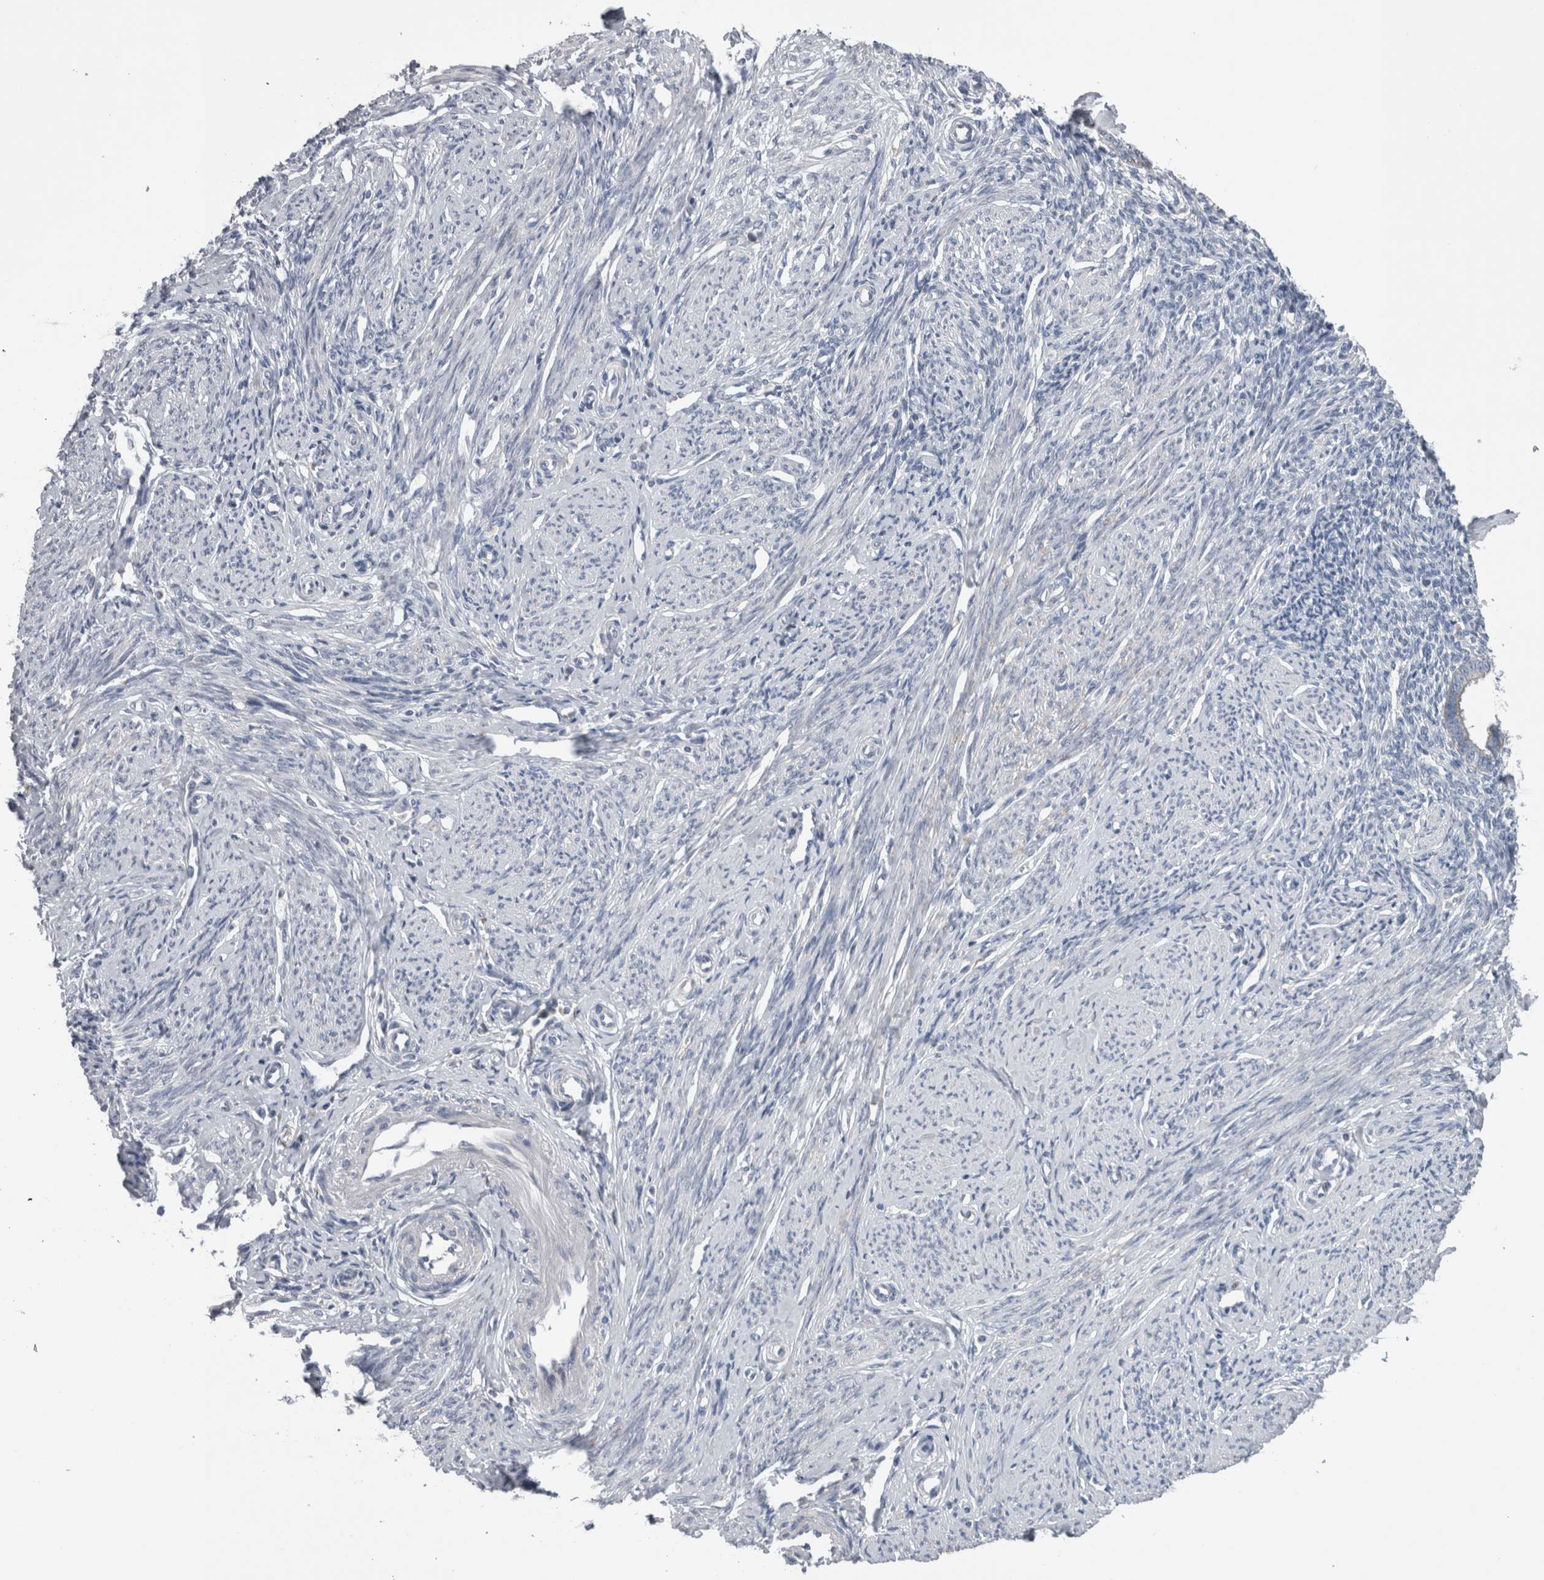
{"staining": {"intensity": "negative", "quantity": "none", "location": "none"}, "tissue": "endometrium", "cell_type": "Cells in endometrial stroma", "image_type": "normal", "snomed": [{"axis": "morphology", "description": "Normal tissue, NOS"}, {"axis": "topography", "description": "Endometrium"}], "caption": "High power microscopy image of an IHC photomicrograph of benign endometrium, revealing no significant staining in cells in endometrial stroma.", "gene": "GDAP1", "patient": {"sex": "female", "age": 56}}